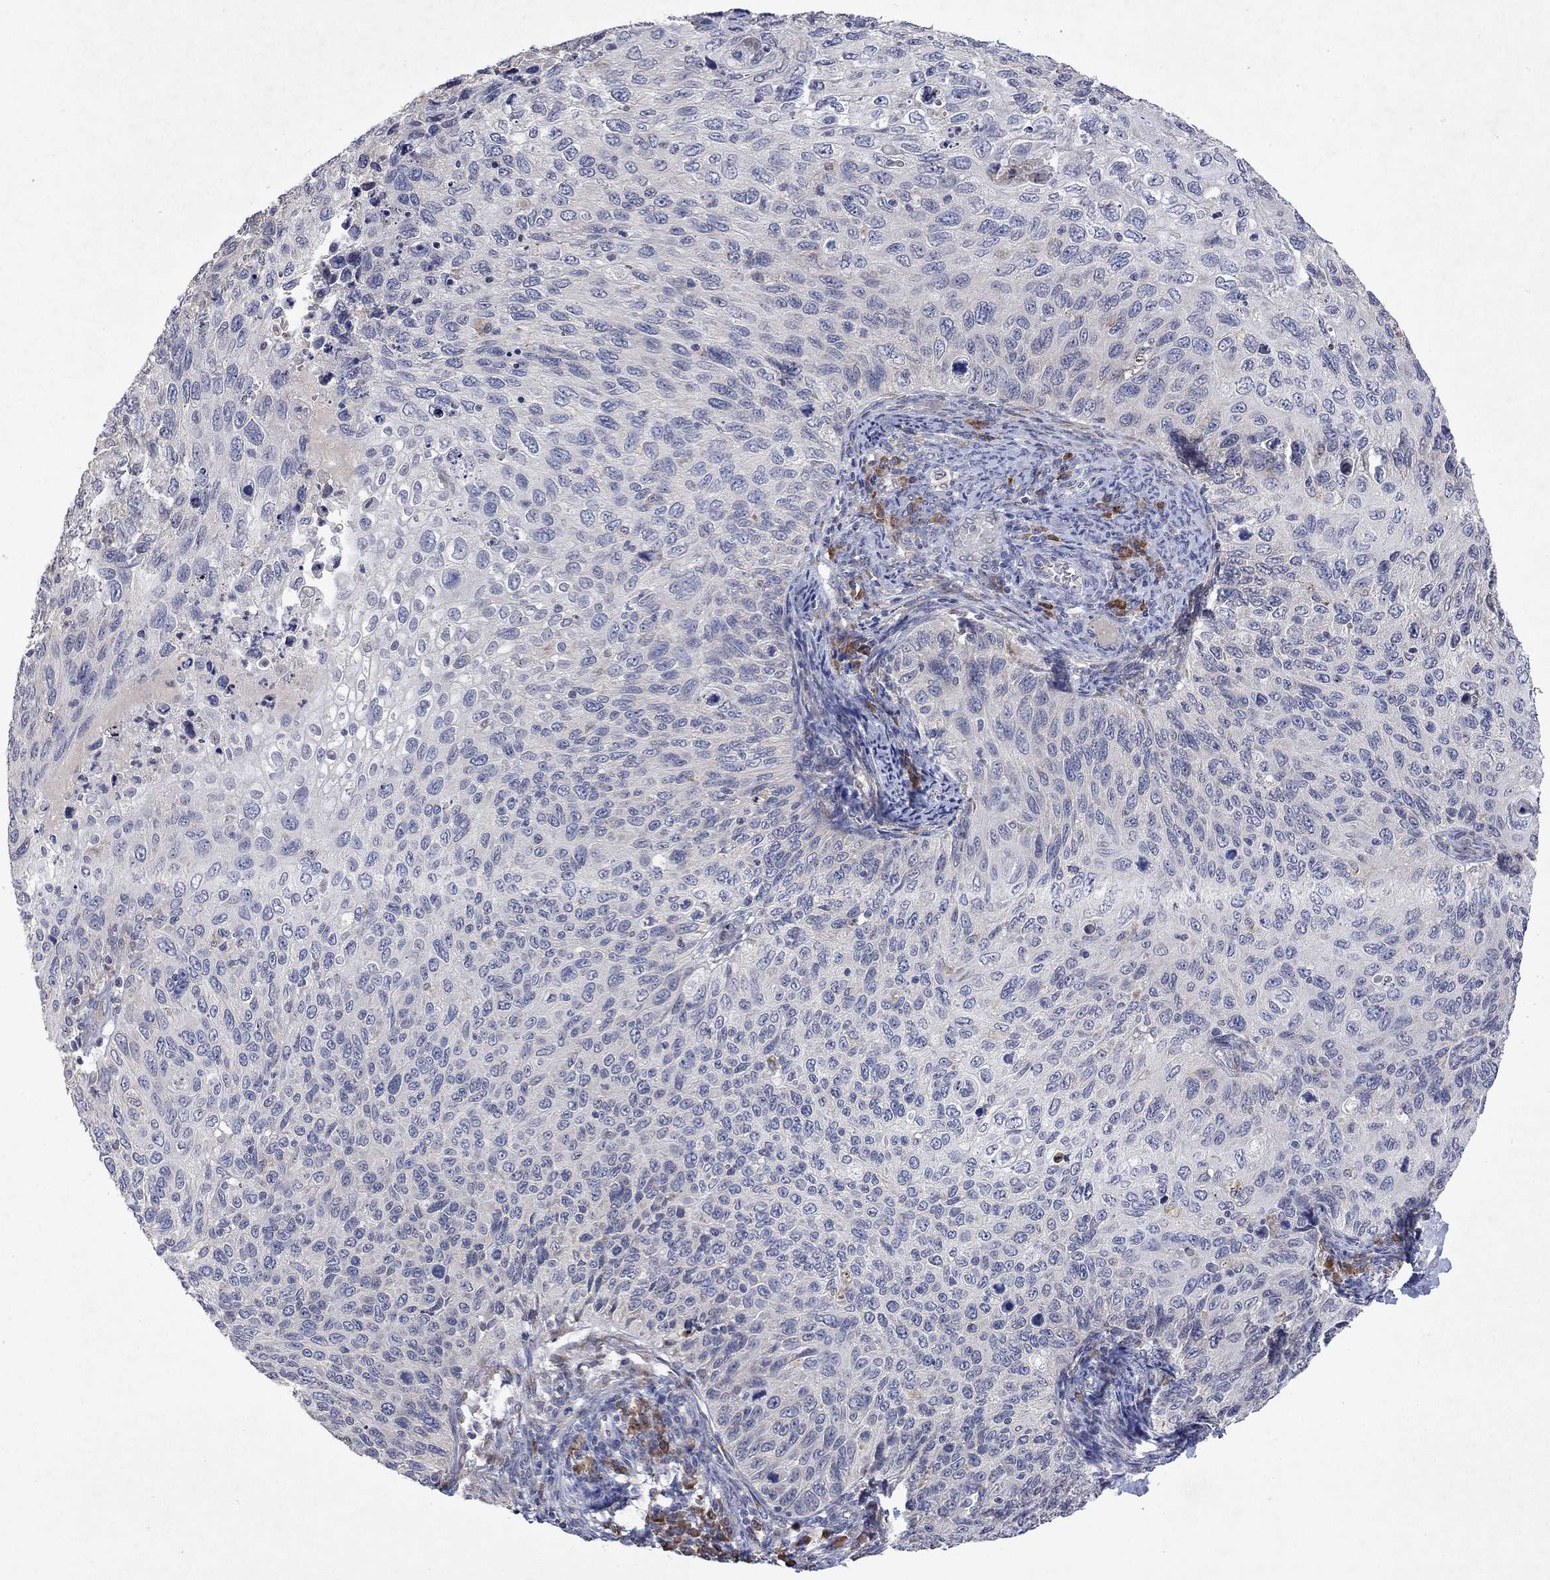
{"staining": {"intensity": "negative", "quantity": "none", "location": "none"}, "tissue": "cervical cancer", "cell_type": "Tumor cells", "image_type": "cancer", "snomed": [{"axis": "morphology", "description": "Squamous cell carcinoma, NOS"}, {"axis": "topography", "description": "Cervix"}], "caption": "High magnification brightfield microscopy of cervical squamous cell carcinoma stained with DAB (brown) and counterstained with hematoxylin (blue): tumor cells show no significant staining.", "gene": "TMEM97", "patient": {"sex": "female", "age": 70}}